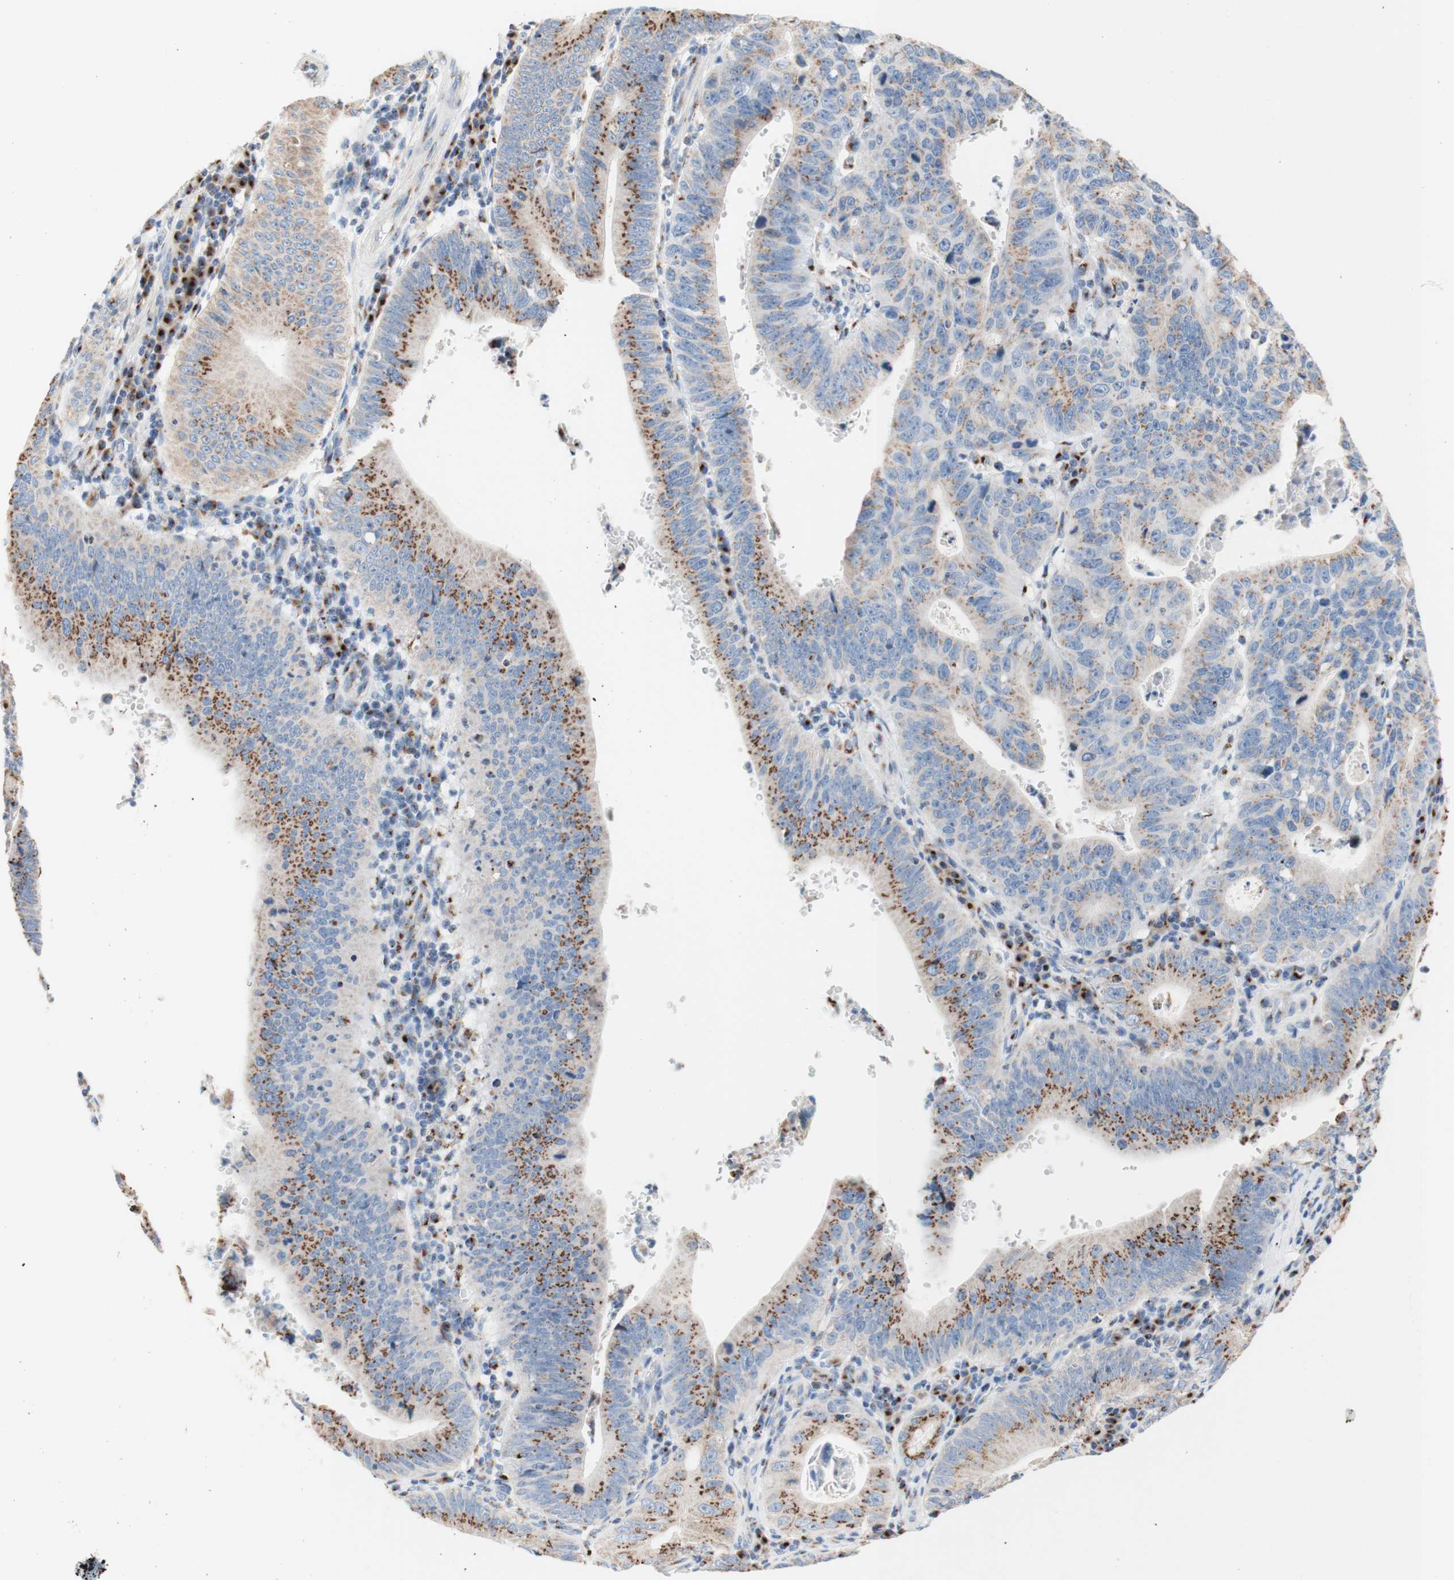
{"staining": {"intensity": "moderate", "quantity": "25%-75%", "location": "cytoplasmic/membranous"}, "tissue": "stomach cancer", "cell_type": "Tumor cells", "image_type": "cancer", "snomed": [{"axis": "morphology", "description": "Adenocarcinoma, NOS"}, {"axis": "topography", "description": "Stomach"}], "caption": "Tumor cells display medium levels of moderate cytoplasmic/membranous positivity in about 25%-75% of cells in human stomach adenocarcinoma.", "gene": "GALNT2", "patient": {"sex": "male", "age": 59}}